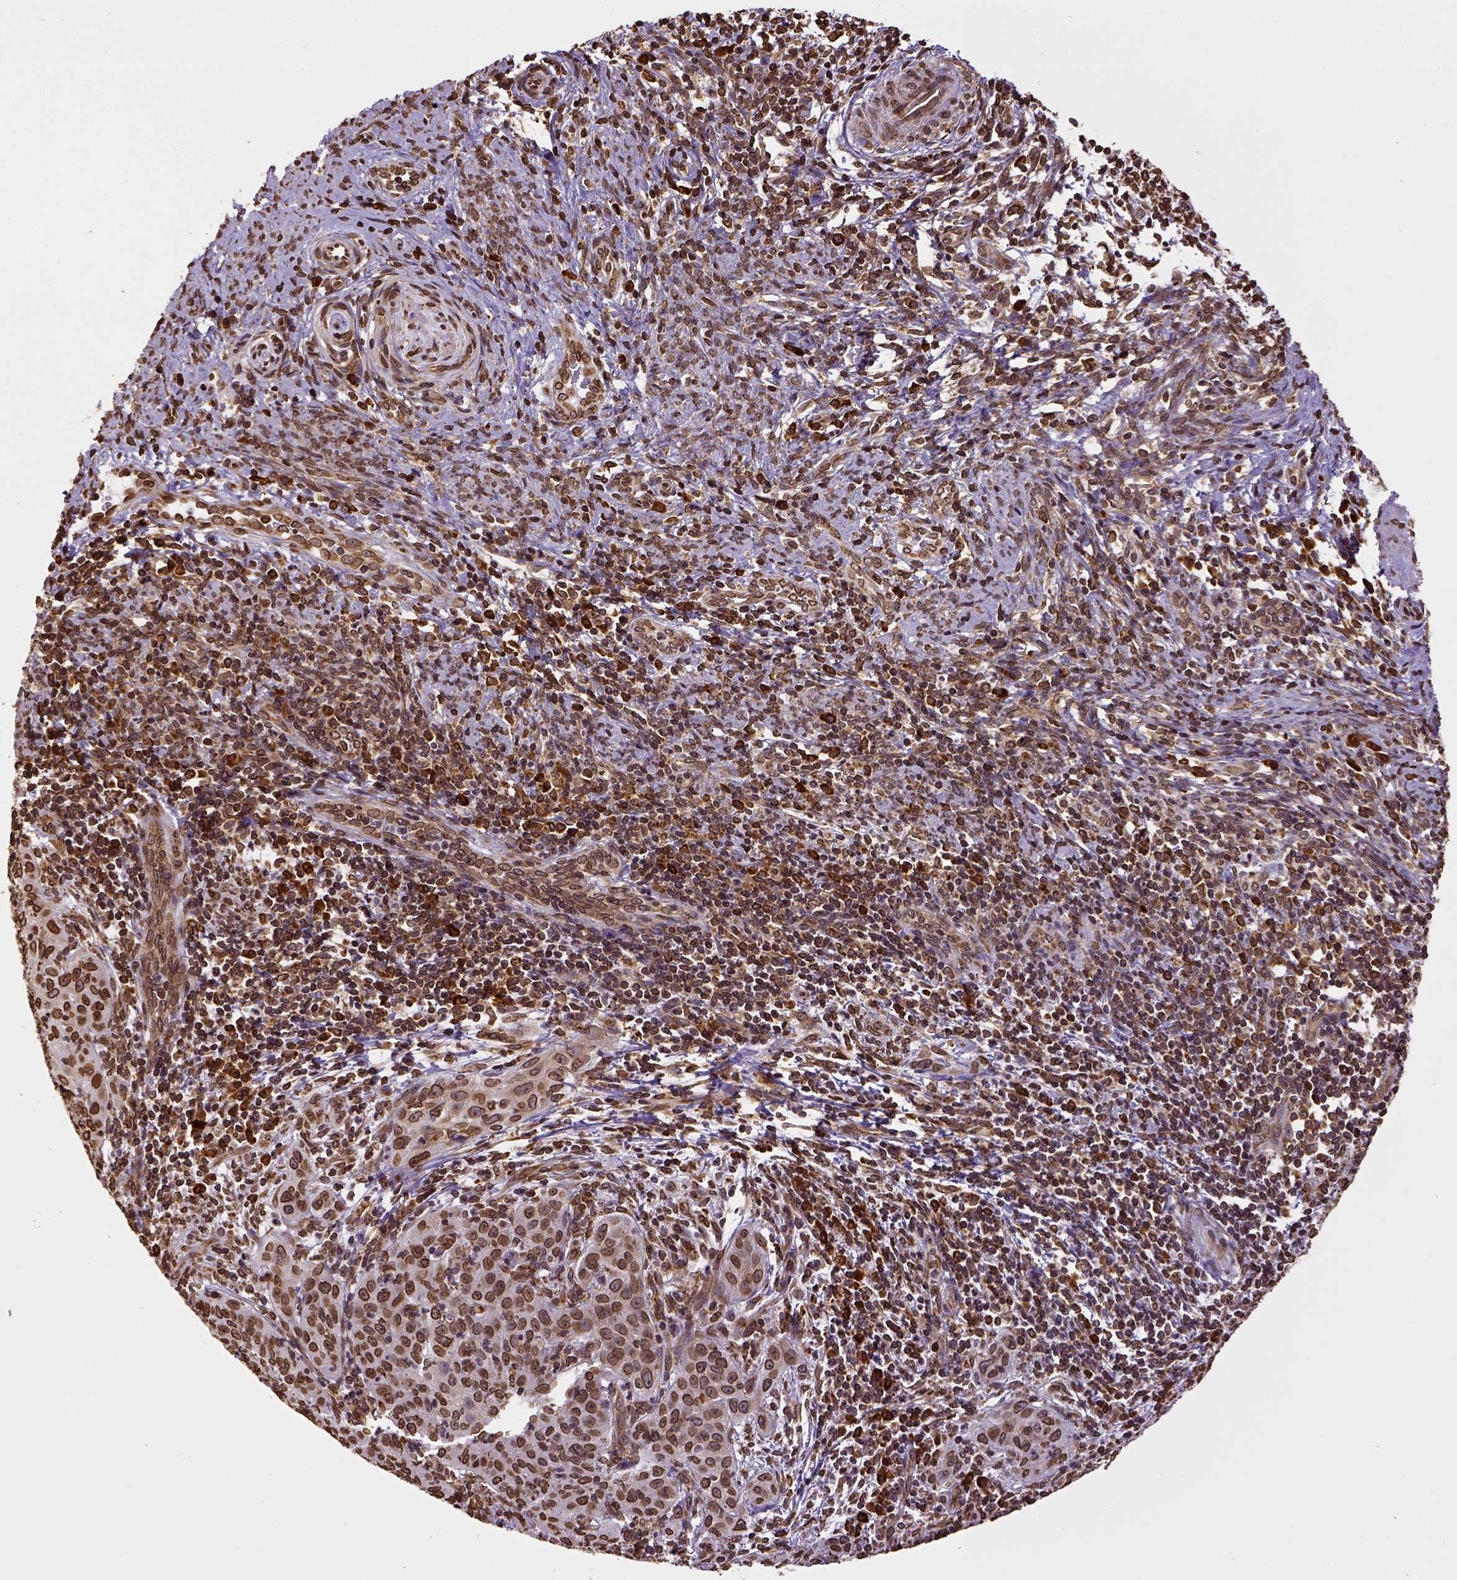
{"staining": {"intensity": "strong", "quantity": ">75%", "location": "cytoplasmic/membranous,nuclear"}, "tissue": "cervical cancer", "cell_type": "Tumor cells", "image_type": "cancer", "snomed": [{"axis": "morphology", "description": "Squamous cell carcinoma, NOS"}, {"axis": "topography", "description": "Cervix"}], "caption": "About >75% of tumor cells in cervical cancer reveal strong cytoplasmic/membranous and nuclear protein expression as visualized by brown immunohistochemical staining.", "gene": "MTDH", "patient": {"sex": "female", "age": 30}}